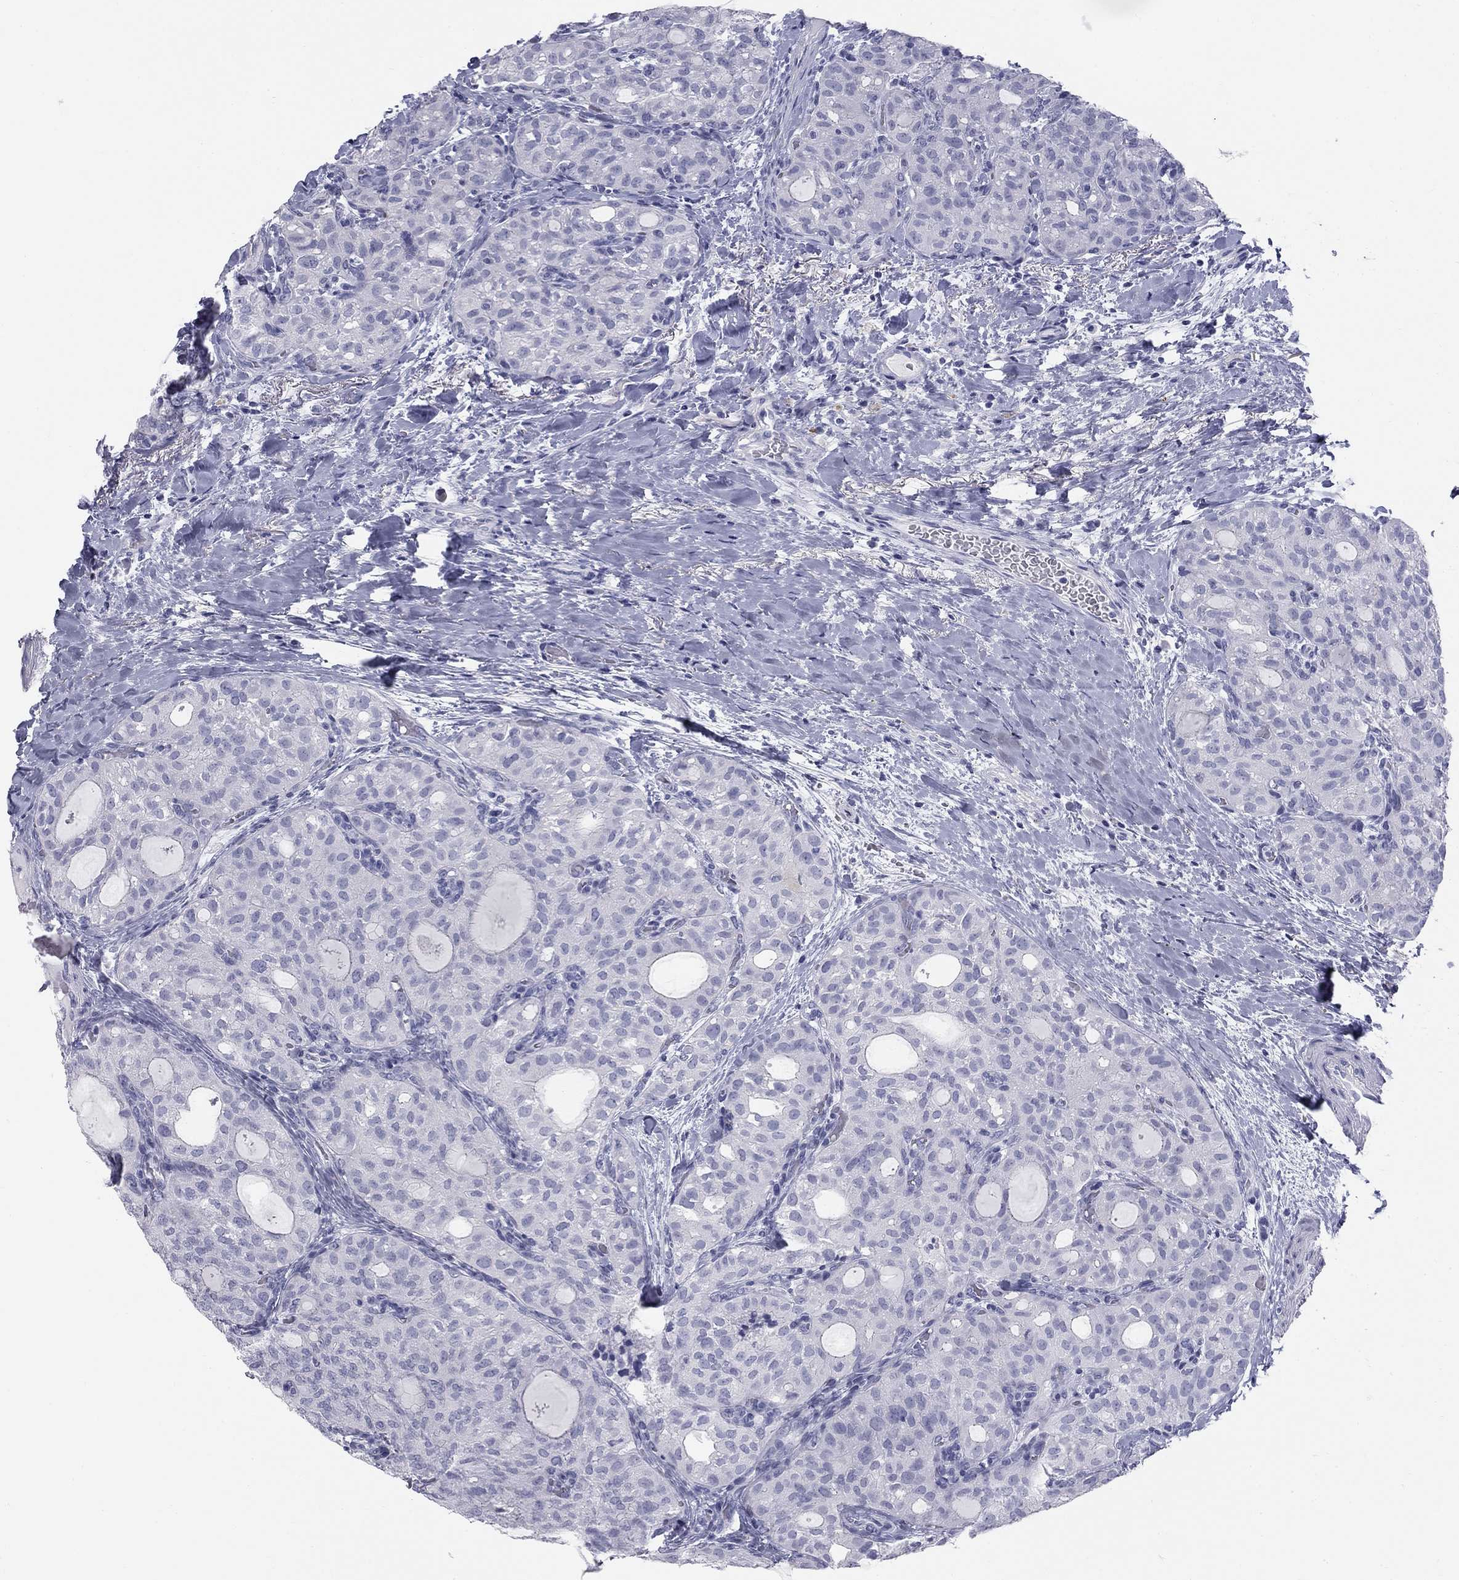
{"staining": {"intensity": "negative", "quantity": "none", "location": "none"}, "tissue": "thyroid cancer", "cell_type": "Tumor cells", "image_type": "cancer", "snomed": [{"axis": "morphology", "description": "Follicular adenoma carcinoma, NOS"}, {"axis": "topography", "description": "Thyroid gland"}], "caption": "A high-resolution photomicrograph shows immunohistochemistry staining of thyroid follicular adenoma carcinoma, which shows no significant expression in tumor cells. (DAB immunohistochemistry with hematoxylin counter stain).", "gene": "SULT2B1", "patient": {"sex": "male", "age": 75}}